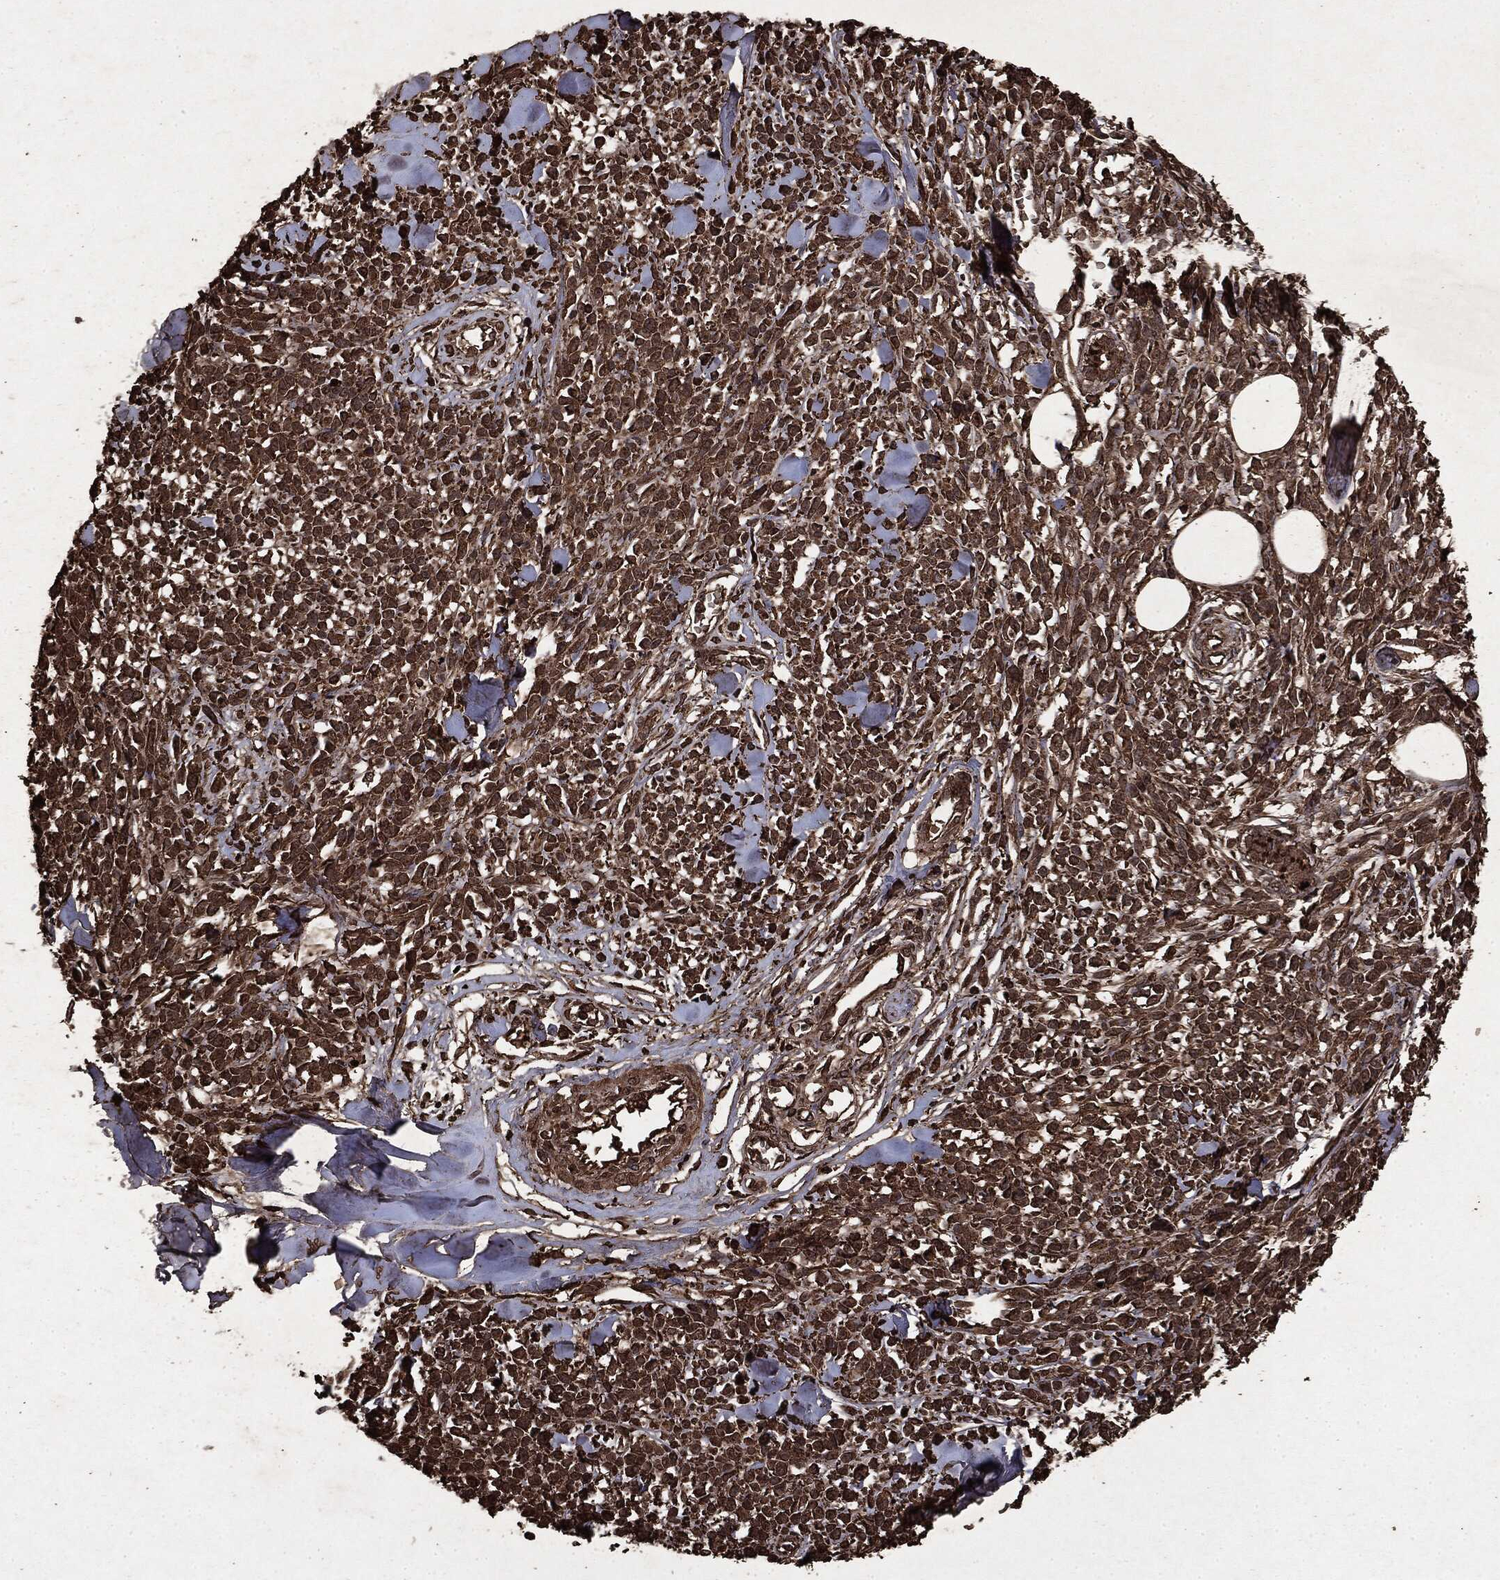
{"staining": {"intensity": "strong", "quantity": ">75%", "location": "cytoplasmic/membranous"}, "tissue": "melanoma", "cell_type": "Tumor cells", "image_type": "cancer", "snomed": [{"axis": "morphology", "description": "Malignant melanoma, NOS"}, {"axis": "topography", "description": "Skin"}, {"axis": "topography", "description": "Skin of trunk"}], "caption": "The micrograph displays a brown stain indicating the presence of a protein in the cytoplasmic/membranous of tumor cells in malignant melanoma. The protein is shown in brown color, while the nuclei are stained blue.", "gene": "ARAF", "patient": {"sex": "male", "age": 74}}